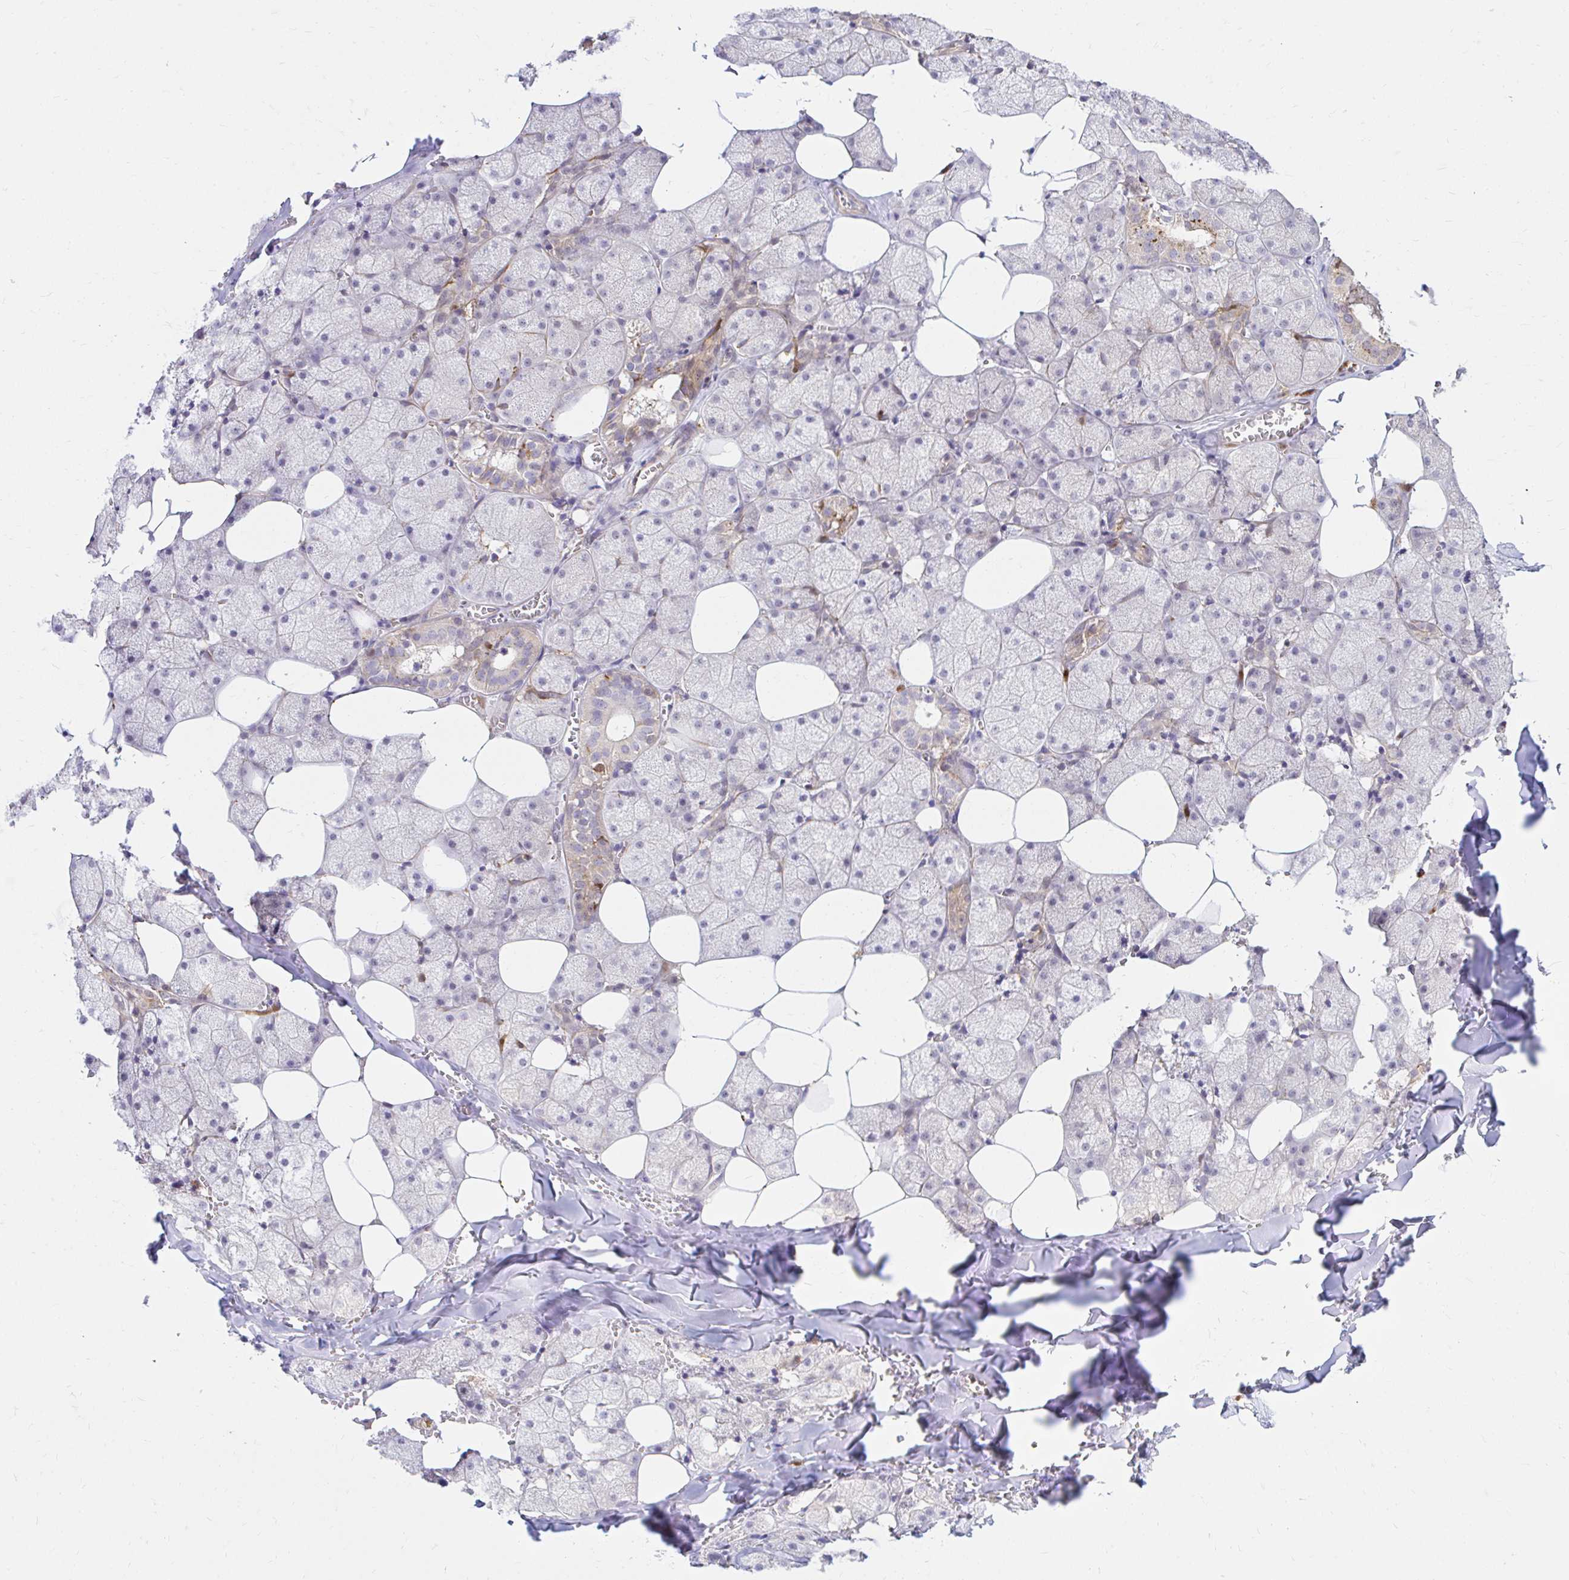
{"staining": {"intensity": "moderate", "quantity": "25%-75%", "location": "cytoplasmic/membranous"}, "tissue": "salivary gland", "cell_type": "Glandular cells", "image_type": "normal", "snomed": [{"axis": "morphology", "description": "Normal tissue, NOS"}, {"axis": "topography", "description": "Salivary gland"}, {"axis": "topography", "description": "Peripheral nerve tissue"}], "caption": "Immunohistochemistry (IHC) of unremarkable human salivary gland displays medium levels of moderate cytoplasmic/membranous staining in approximately 25%-75% of glandular cells.", "gene": "PYCARD", "patient": {"sex": "male", "age": 38}}